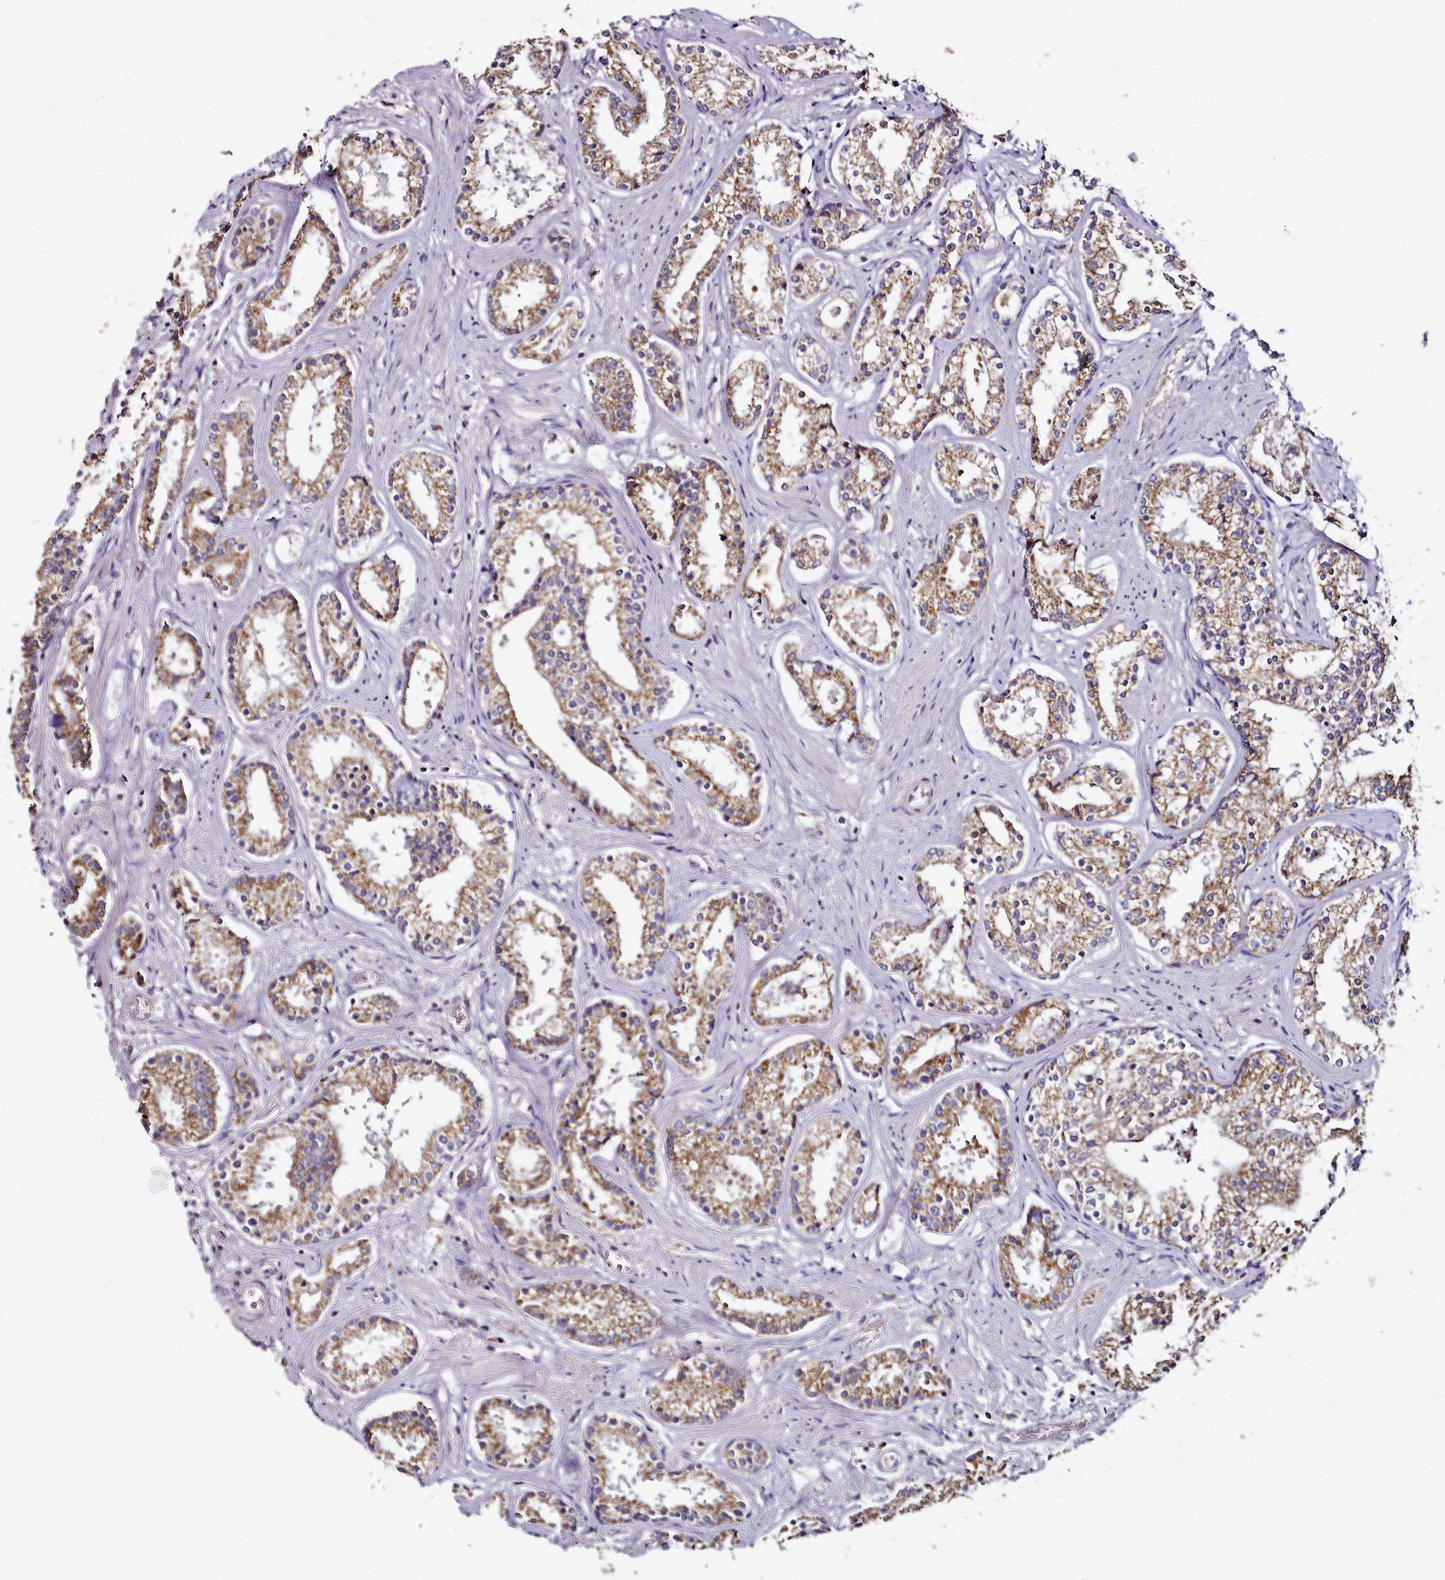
{"staining": {"intensity": "strong", "quantity": ">75%", "location": "cytoplasmic/membranous"}, "tissue": "prostate cancer", "cell_type": "Tumor cells", "image_type": "cancer", "snomed": [{"axis": "morphology", "description": "Adenocarcinoma, High grade"}, {"axis": "topography", "description": "Prostate"}], "caption": "IHC image of human high-grade adenocarcinoma (prostate) stained for a protein (brown), which reveals high levels of strong cytoplasmic/membranous expression in about >75% of tumor cells.", "gene": "ACSS1", "patient": {"sex": "male", "age": 58}}